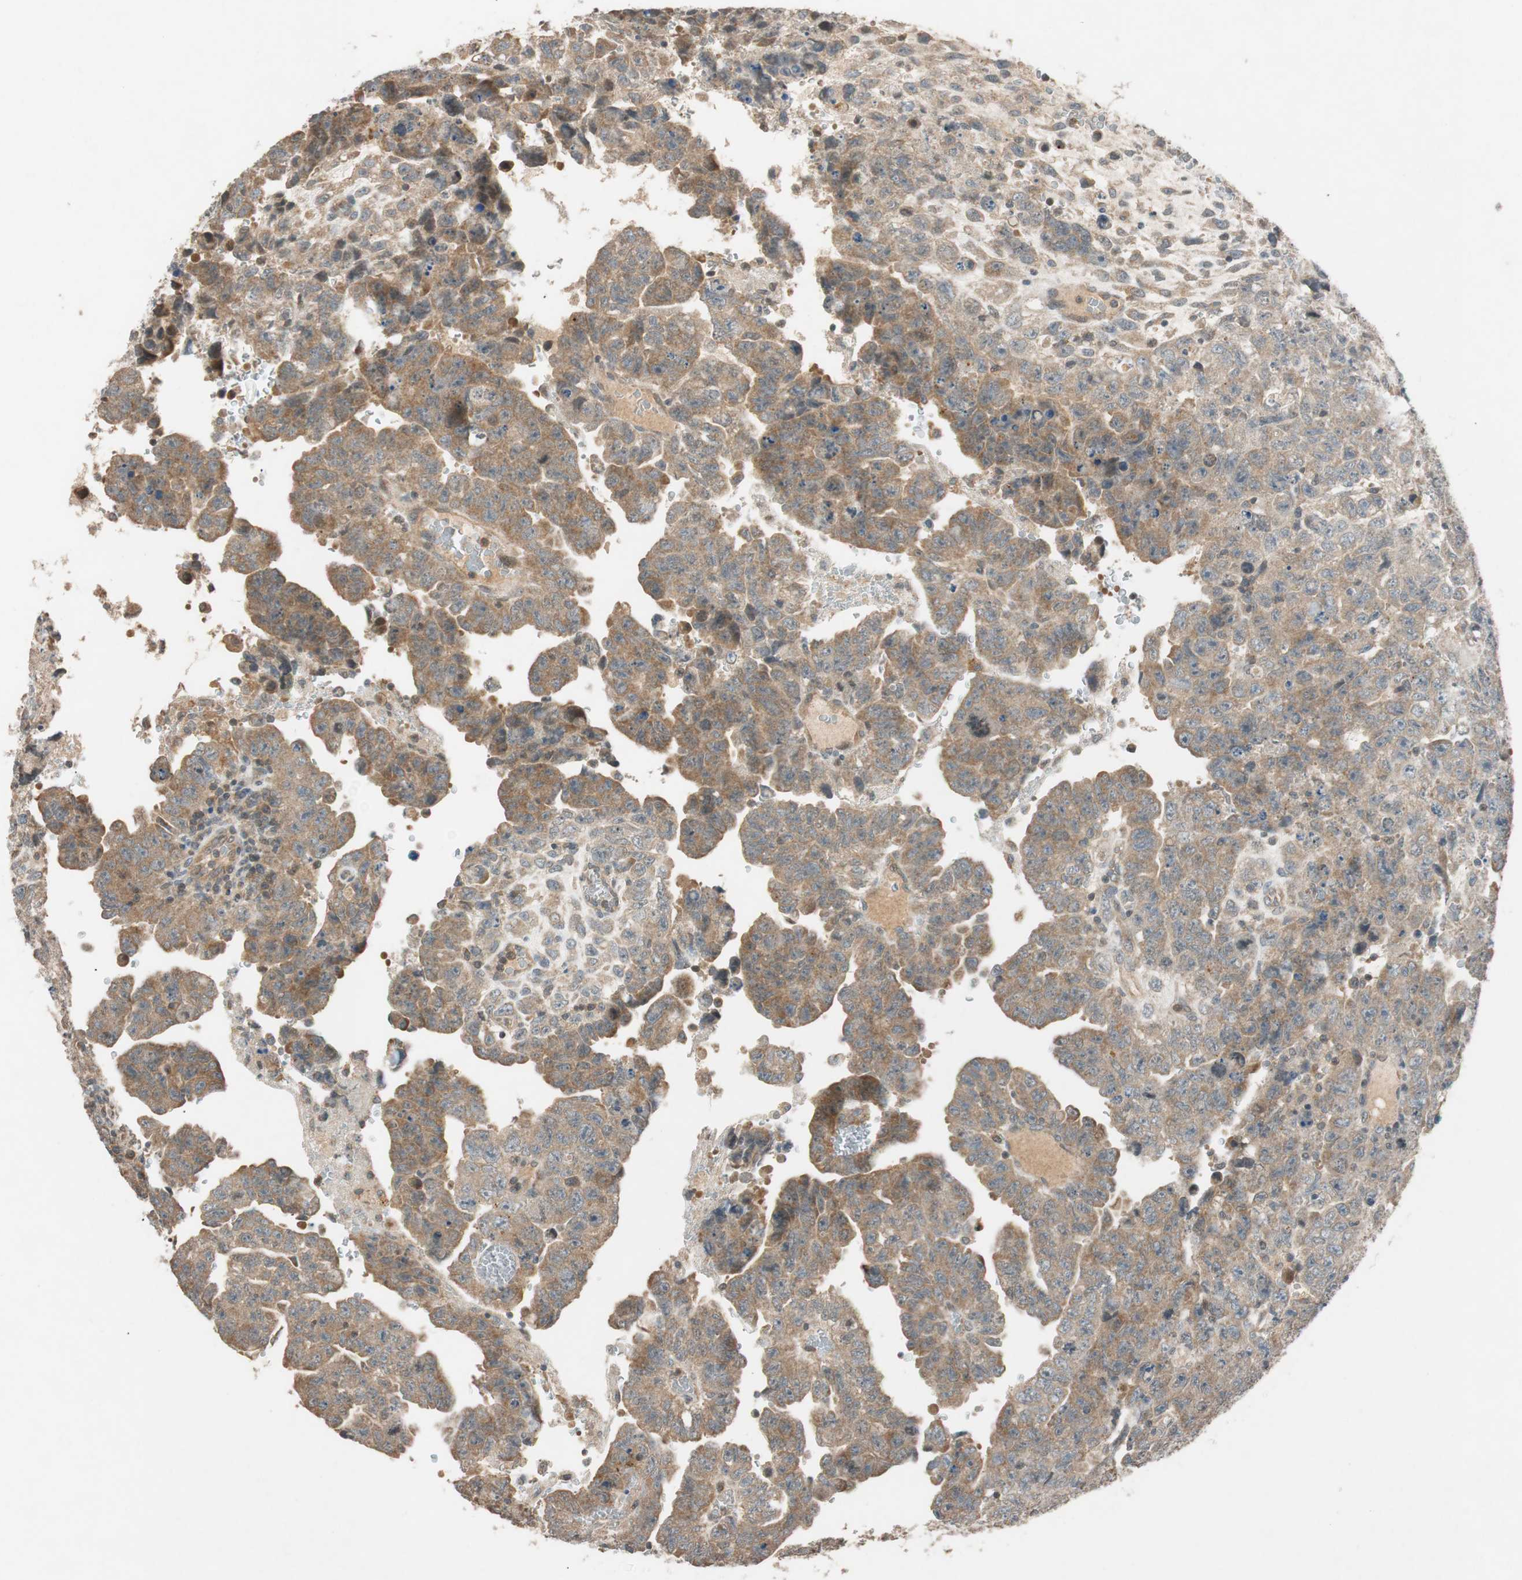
{"staining": {"intensity": "weak", "quantity": ">75%", "location": "cytoplasmic/membranous"}, "tissue": "testis cancer", "cell_type": "Tumor cells", "image_type": "cancer", "snomed": [{"axis": "morphology", "description": "Carcinoma, Embryonal, NOS"}, {"axis": "topography", "description": "Testis"}], "caption": "Protein staining shows weak cytoplasmic/membranous expression in about >75% of tumor cells in testis embryonal carcinoma.", "gene": "GLB1", "patient": {"sex": "male", "age": 28}}